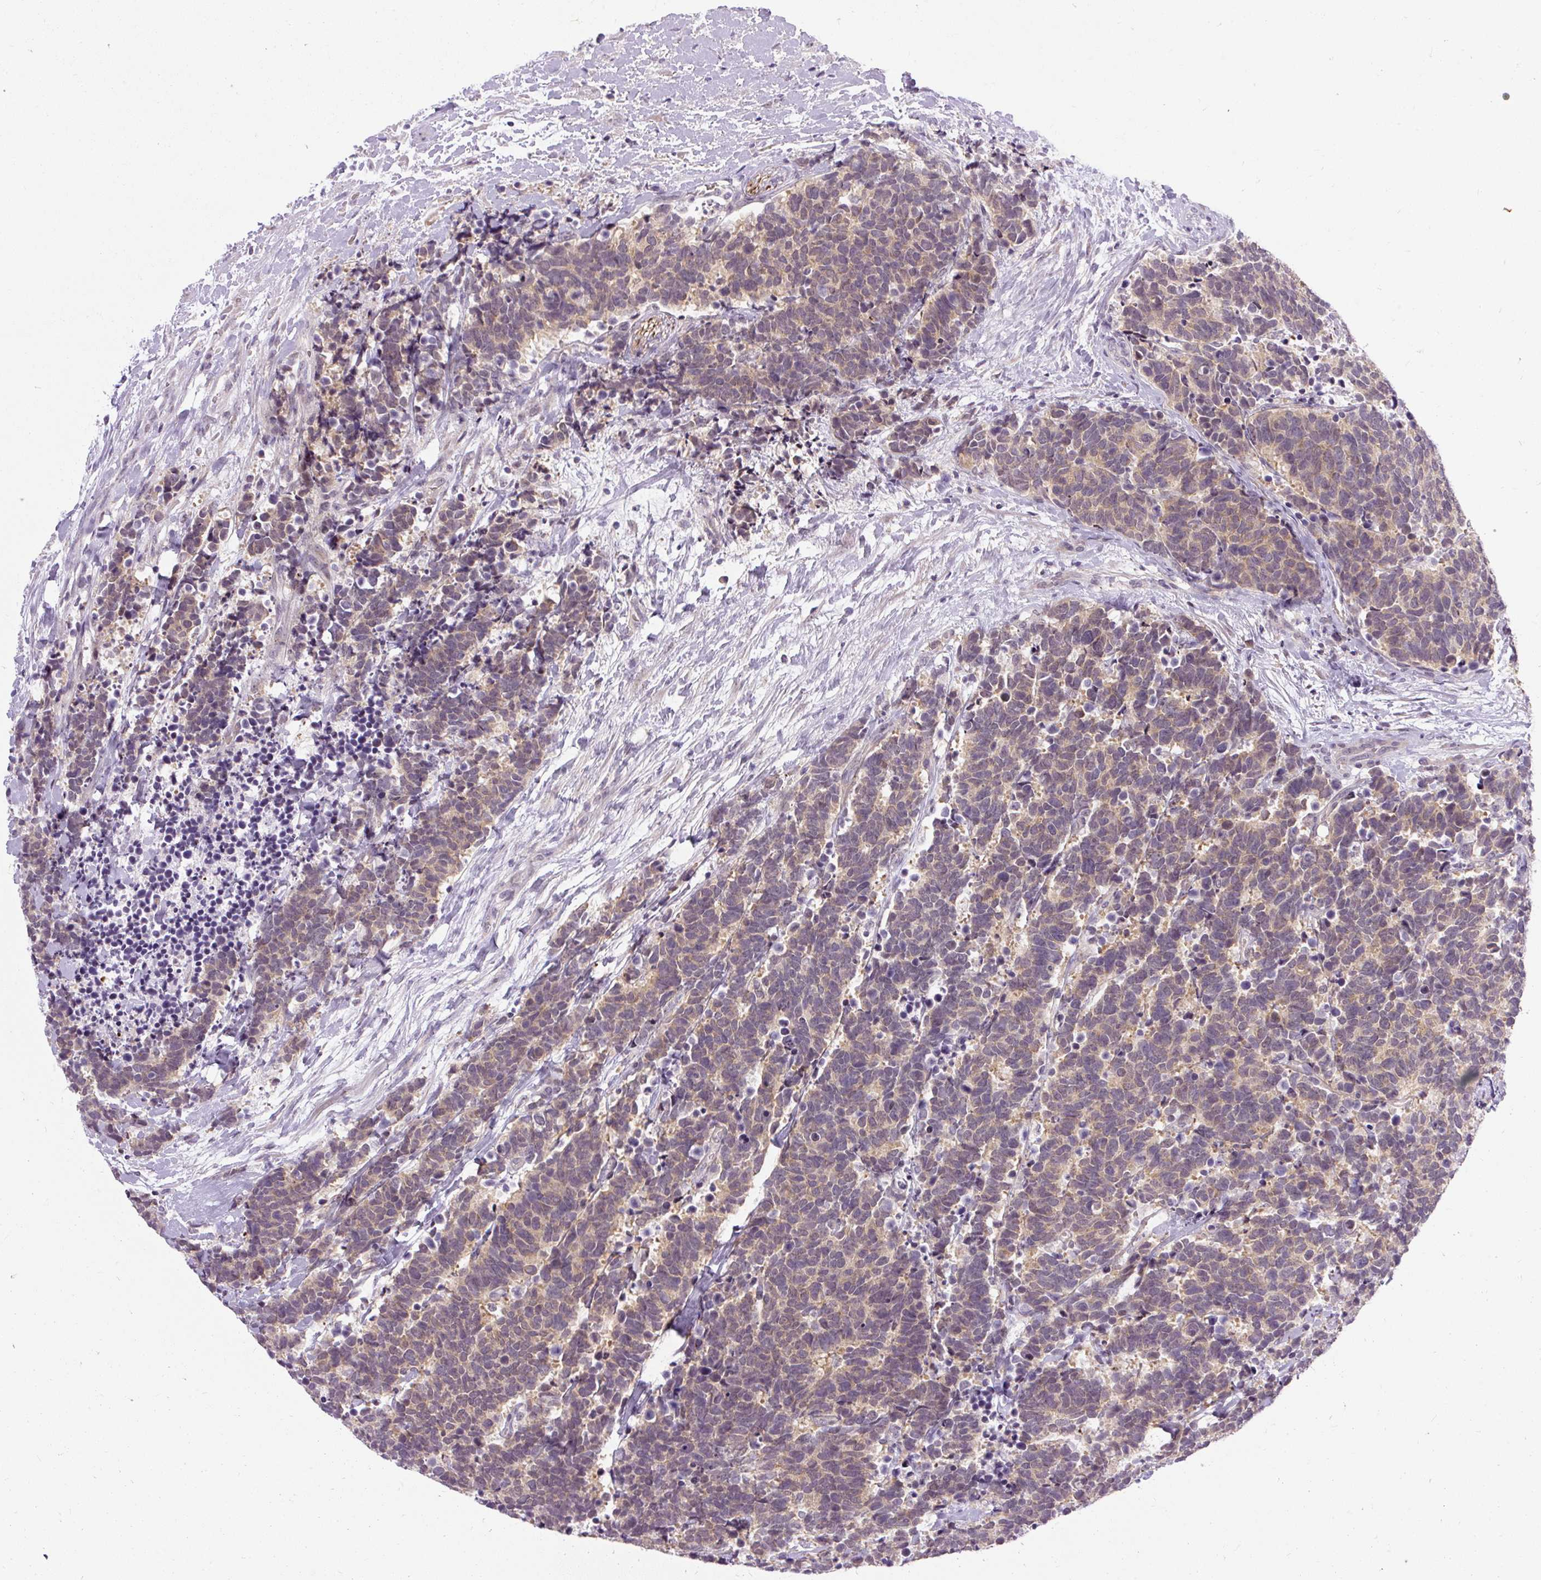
{"staining": {"intensity": "weak", "quantity": ">75%", "location": "cytoplasmic/membranous"}, "tissue": "carcinoid", "cell_type": "Tumor cells", "image_type": "cancer", "snomed": [{"axis": "morphology", "description": "Carcinoma, NOS"}, {"axis": "morphology", "description": "Carcinoid, malignant, NOS"}, {"axis": "topography", "description": "Prostate"}], "caption": "An image of carcinoid stained for a protein demonstrates weak cytoplasmic/membranous brown staining in tumor cells.", "gene": "FAM117B", "patient": {"sex": "male", "age": 57}}